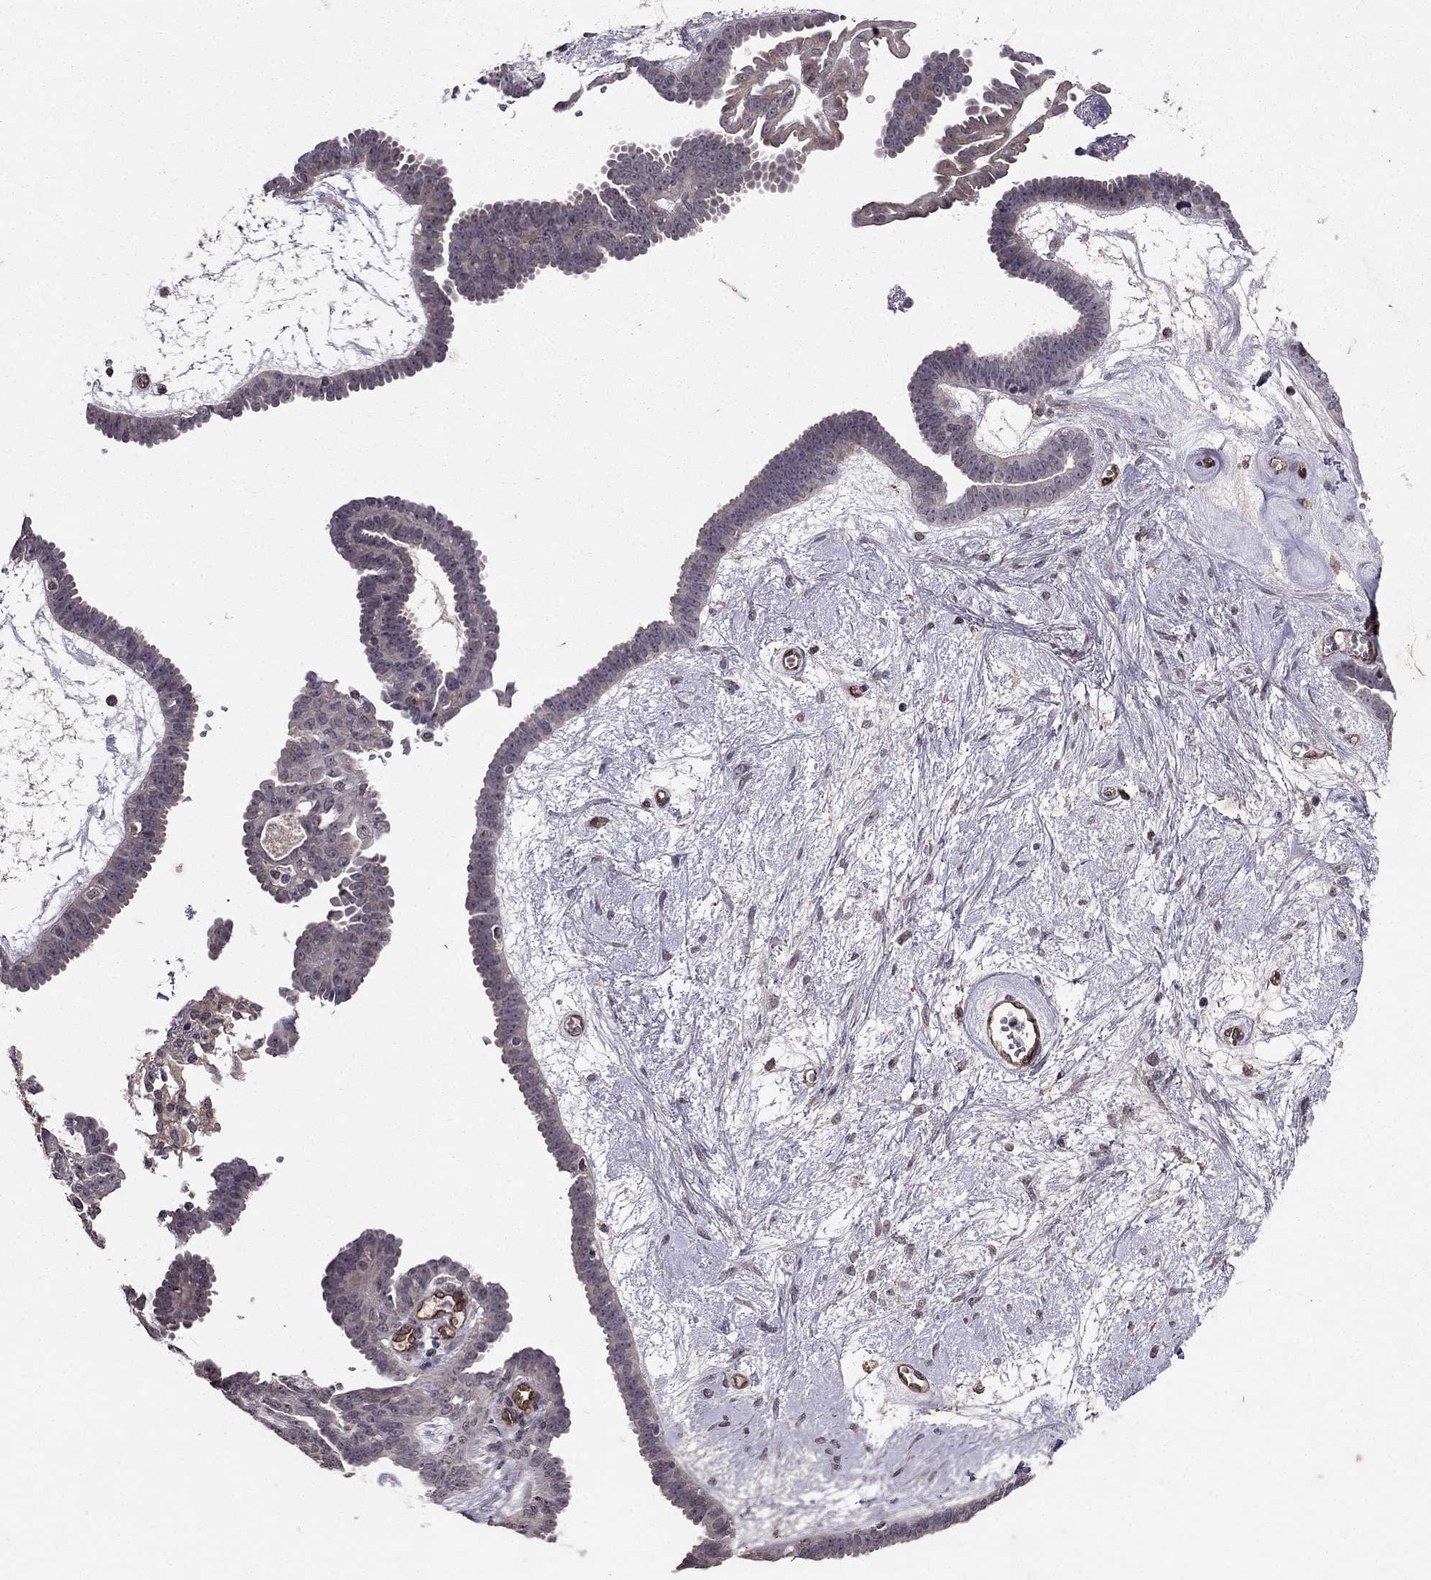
{"staining": {"intensity": "negative", "quantity": "none", "location": "none"}, "tissue": "ovarian cancer", "cell_type": "Tumor cells", "image_type": "cancer", "snomed": [{"axis": "morphology", "description": "Cystadenocarcinoma, serous, NOS"}, {"axis": "topography", "description": "Ovary"}], "caption": "Immunohistochemistry of human ovarian serous cystadenocarcinoma shows no positivity in tumor cells.", "gene": "RASIP1", "patient": {"sex": "female", "age": 71}}